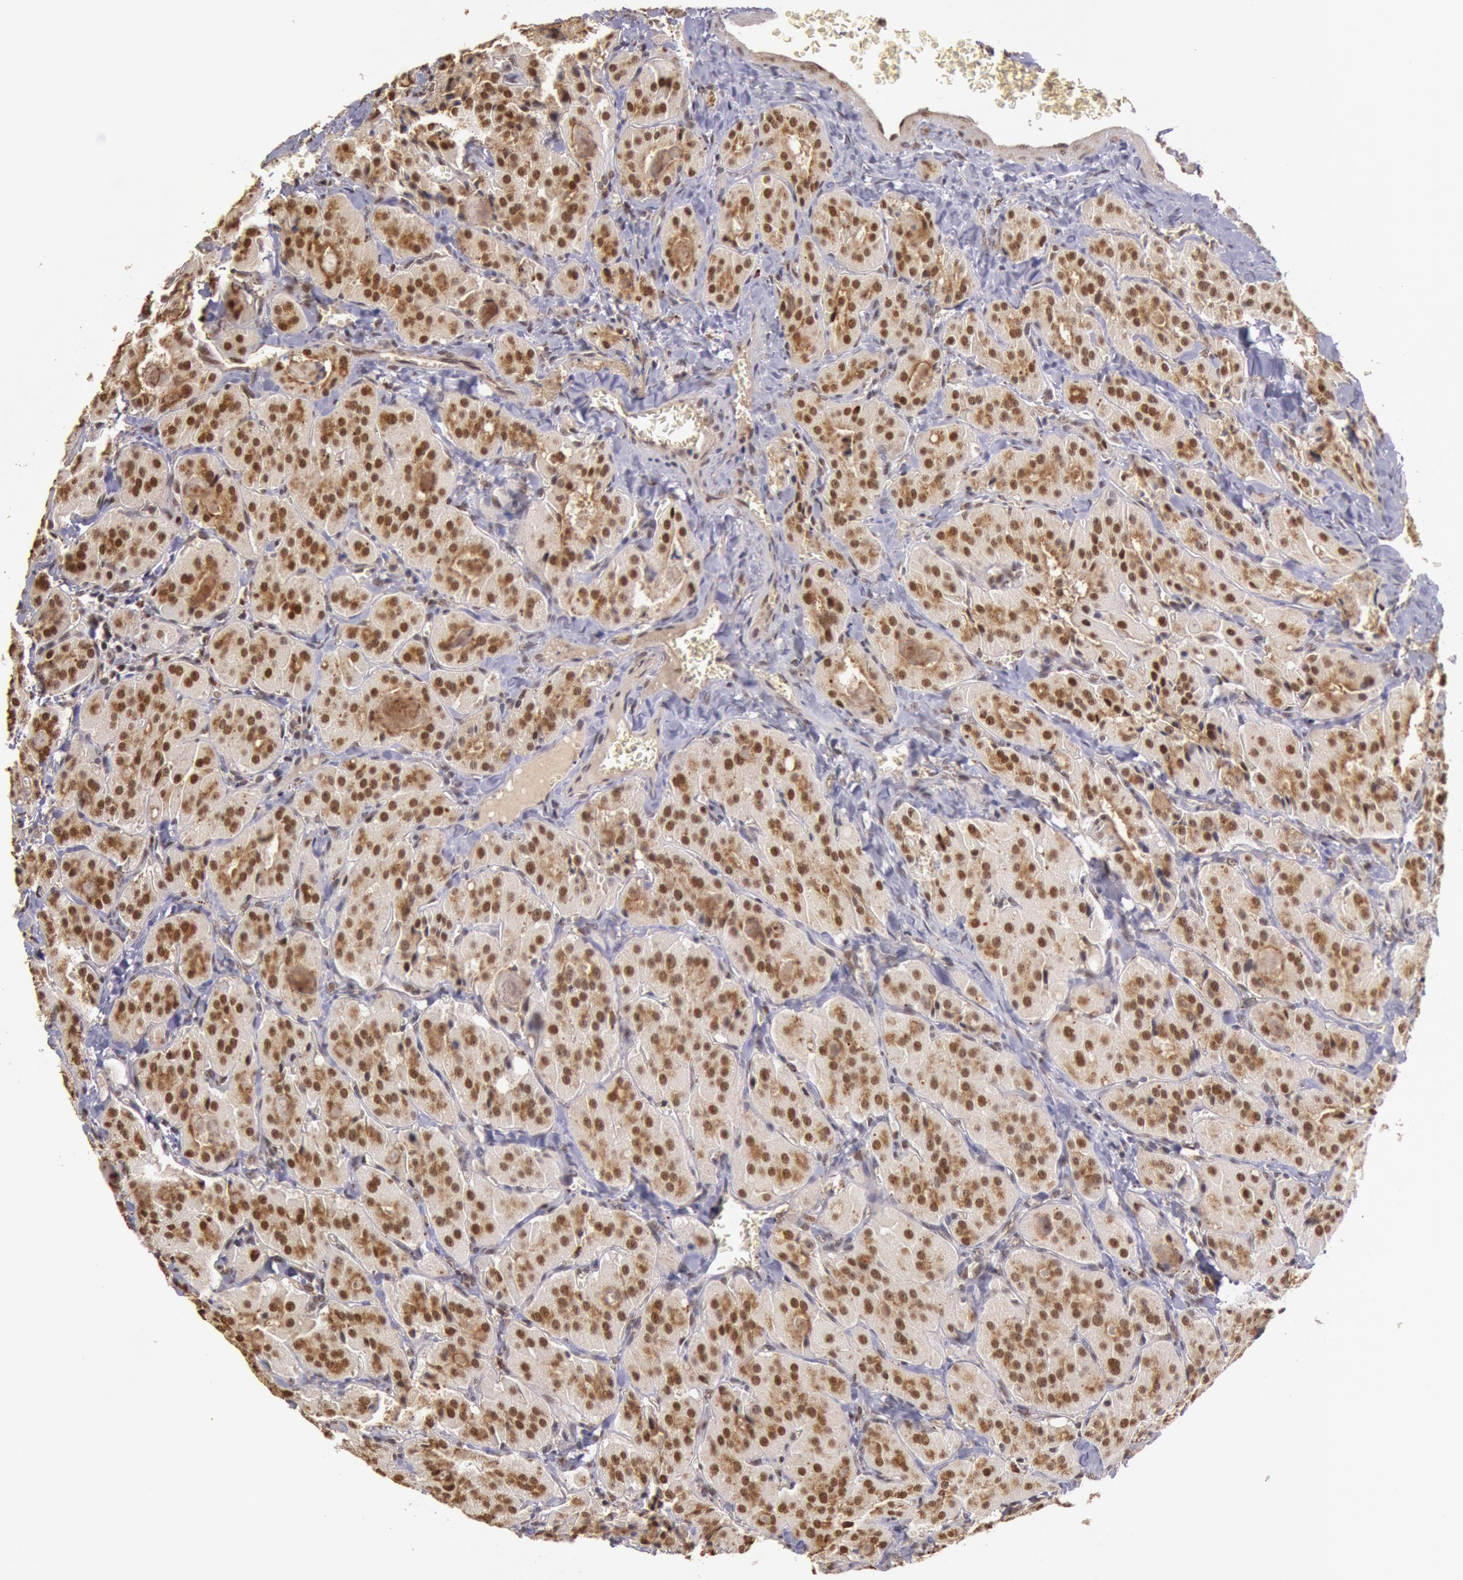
{"staining": {"intensity": "moderate", "quantity": ">75%", "location": "nuclear"}, "tissue": "thyroid cancer", "cell_type": "Tumor cells", "image_type": "cancer", "snomed": [{"axis": "morphology", "description": "Carcinoma, NOS"}, {"axis": "topography", "description": "Thyroid gland"}], "caption": "This is a micrograph of immunohistochemistry (IHC) staining of carcinoma (thyroid), which shows moderate staining in the nuclear of tumor cells.", "gene": "LIG4", "patient": {"sex": "male", "age": 76}}